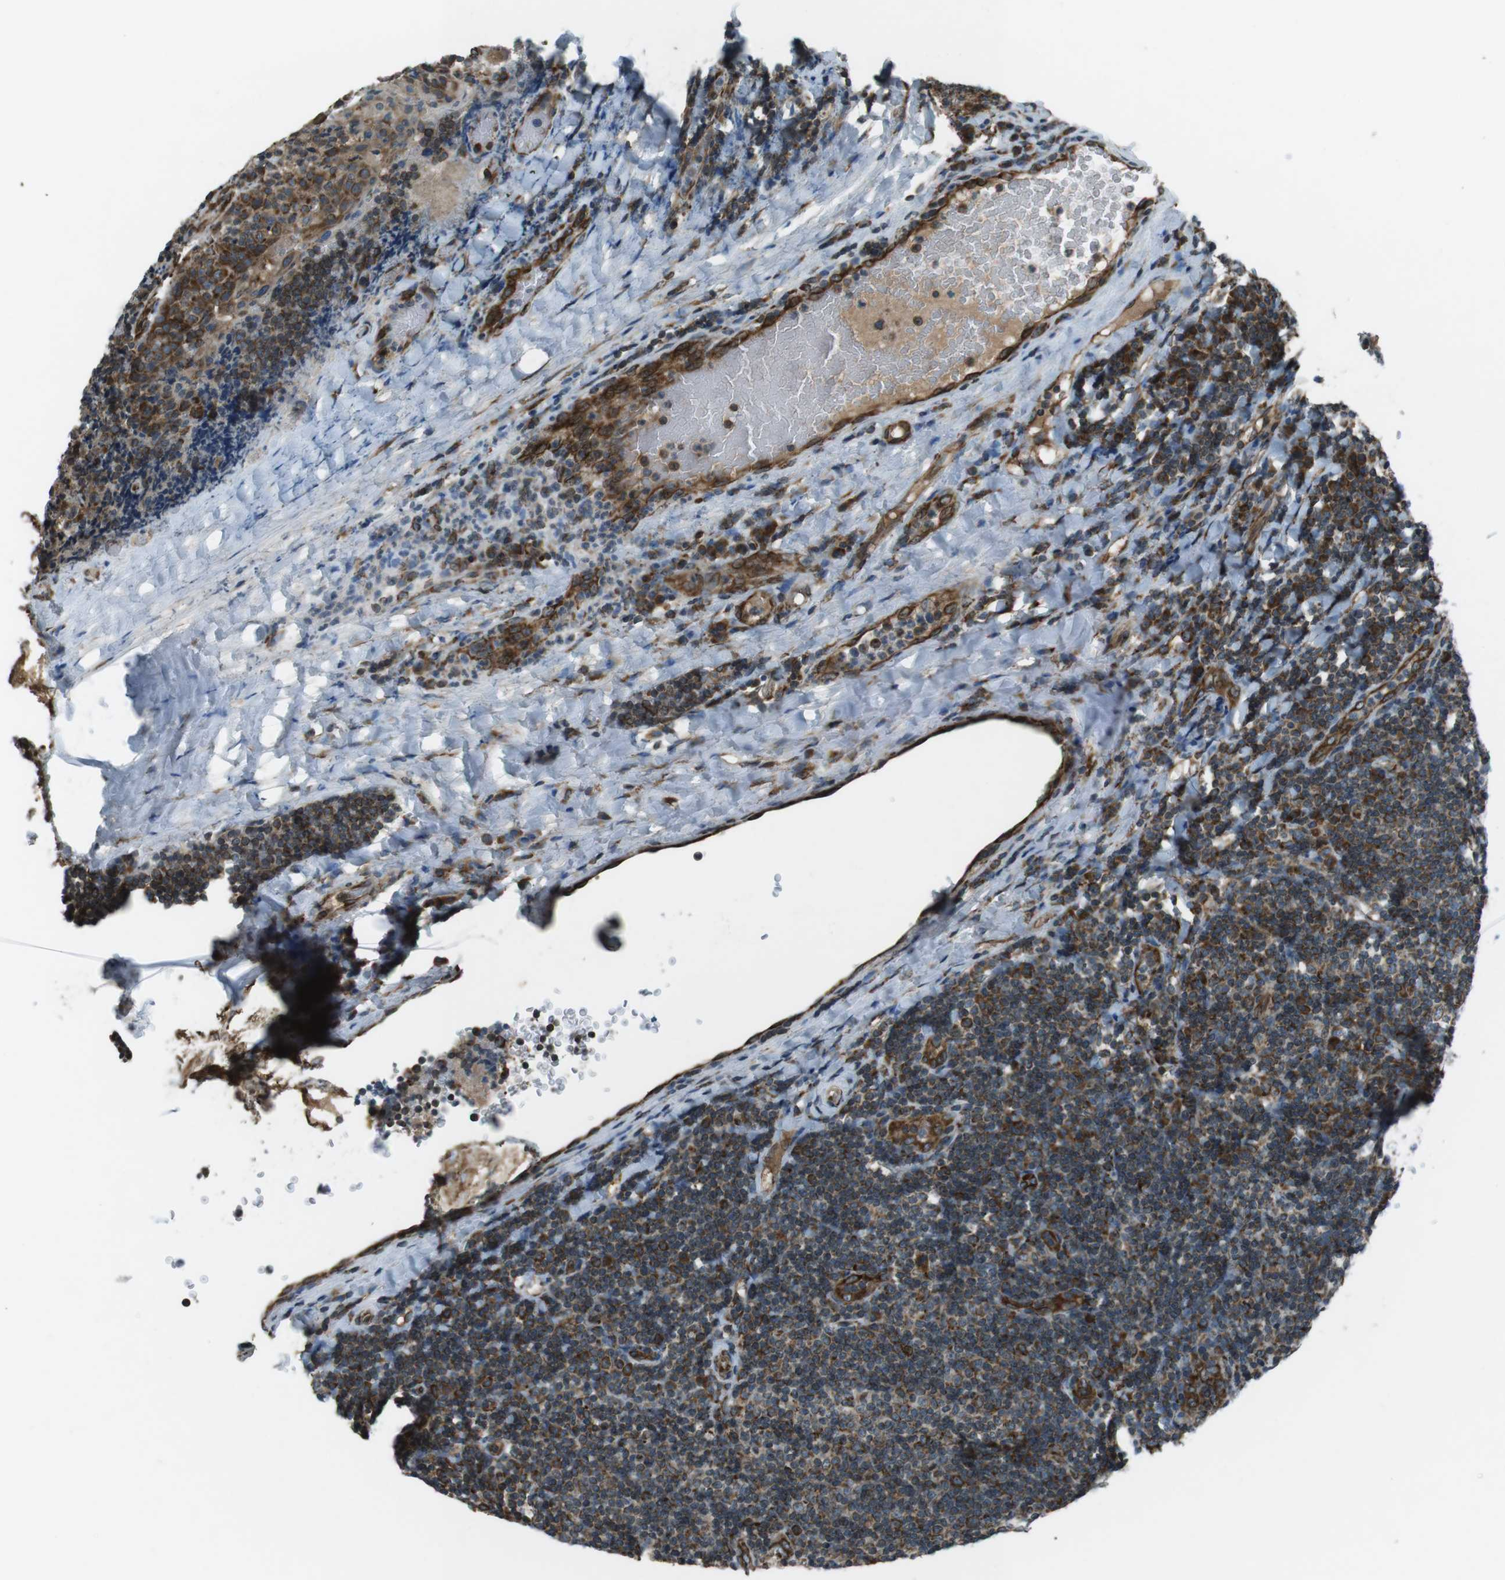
{"staining": {"intensity": "strong", "quantity": ">75%", "location": "cytoplasmic/membranous"}, "tissue": "tonsil", "cell_type": "Germinal center cells", "image_type": "normal", "snomed": [{"axis": "morphology", "description": "Normal tissue, NOS"}, {"axis": "topography", "description": "Tonsil"}], "caption": "Immunohistochemical staining of normal human tonsil shows >75% levels of strong cytoplasmic/membranous protein expression in approximately >75% of germinal center cells. (DAB (3,3'-diaminobenzidine) IHC with brightfield microscopy, high magnification).", "gene": "KTN1", "patient": {"sex": "male", "age": 17}}